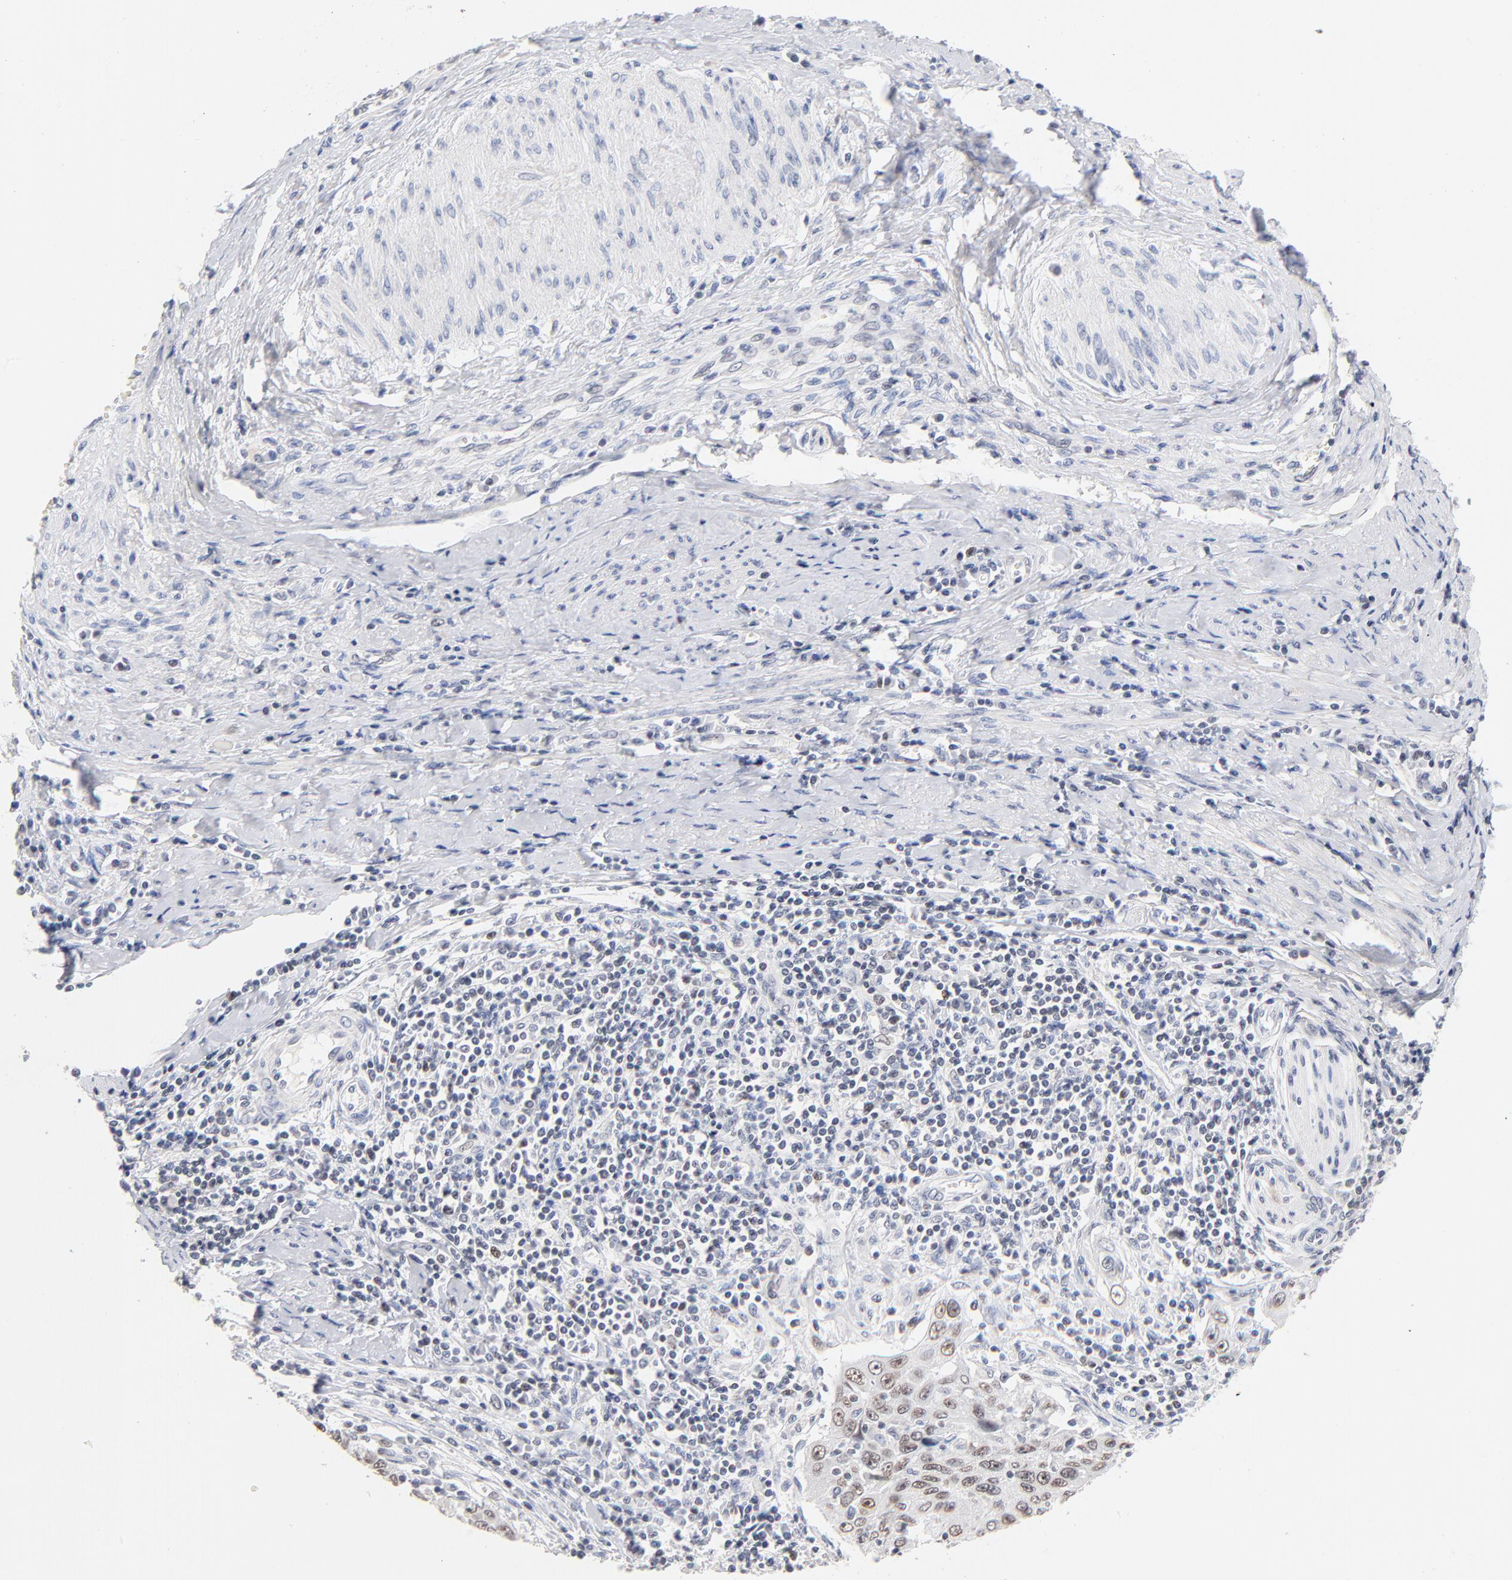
{"staining": {"intensity": "weak", "quantity": "25%-75%", "location": "nuclear"}, "tissue": "cervical cancer", "cell_type": "Tumor cells", "image_type": "cancer", "snomed": [{"axis": "morphology", "description": "Squamous cell carcinoma, NOS"}, {"axis": "topography", "description": "Cervix"}], "caption": "Tumor cells display low levels of weak nuclear expression in about 25%-75% of cells in human squamous cell carcinoma (cervical). Using DAB (3,3'-diaminobenzidine) (brown) and hematoxylin (blue) stains, captured at high magnification using brightfield microscopy.", "gene": "ORC2", "patient": {"sex": "female", "age": 53}}